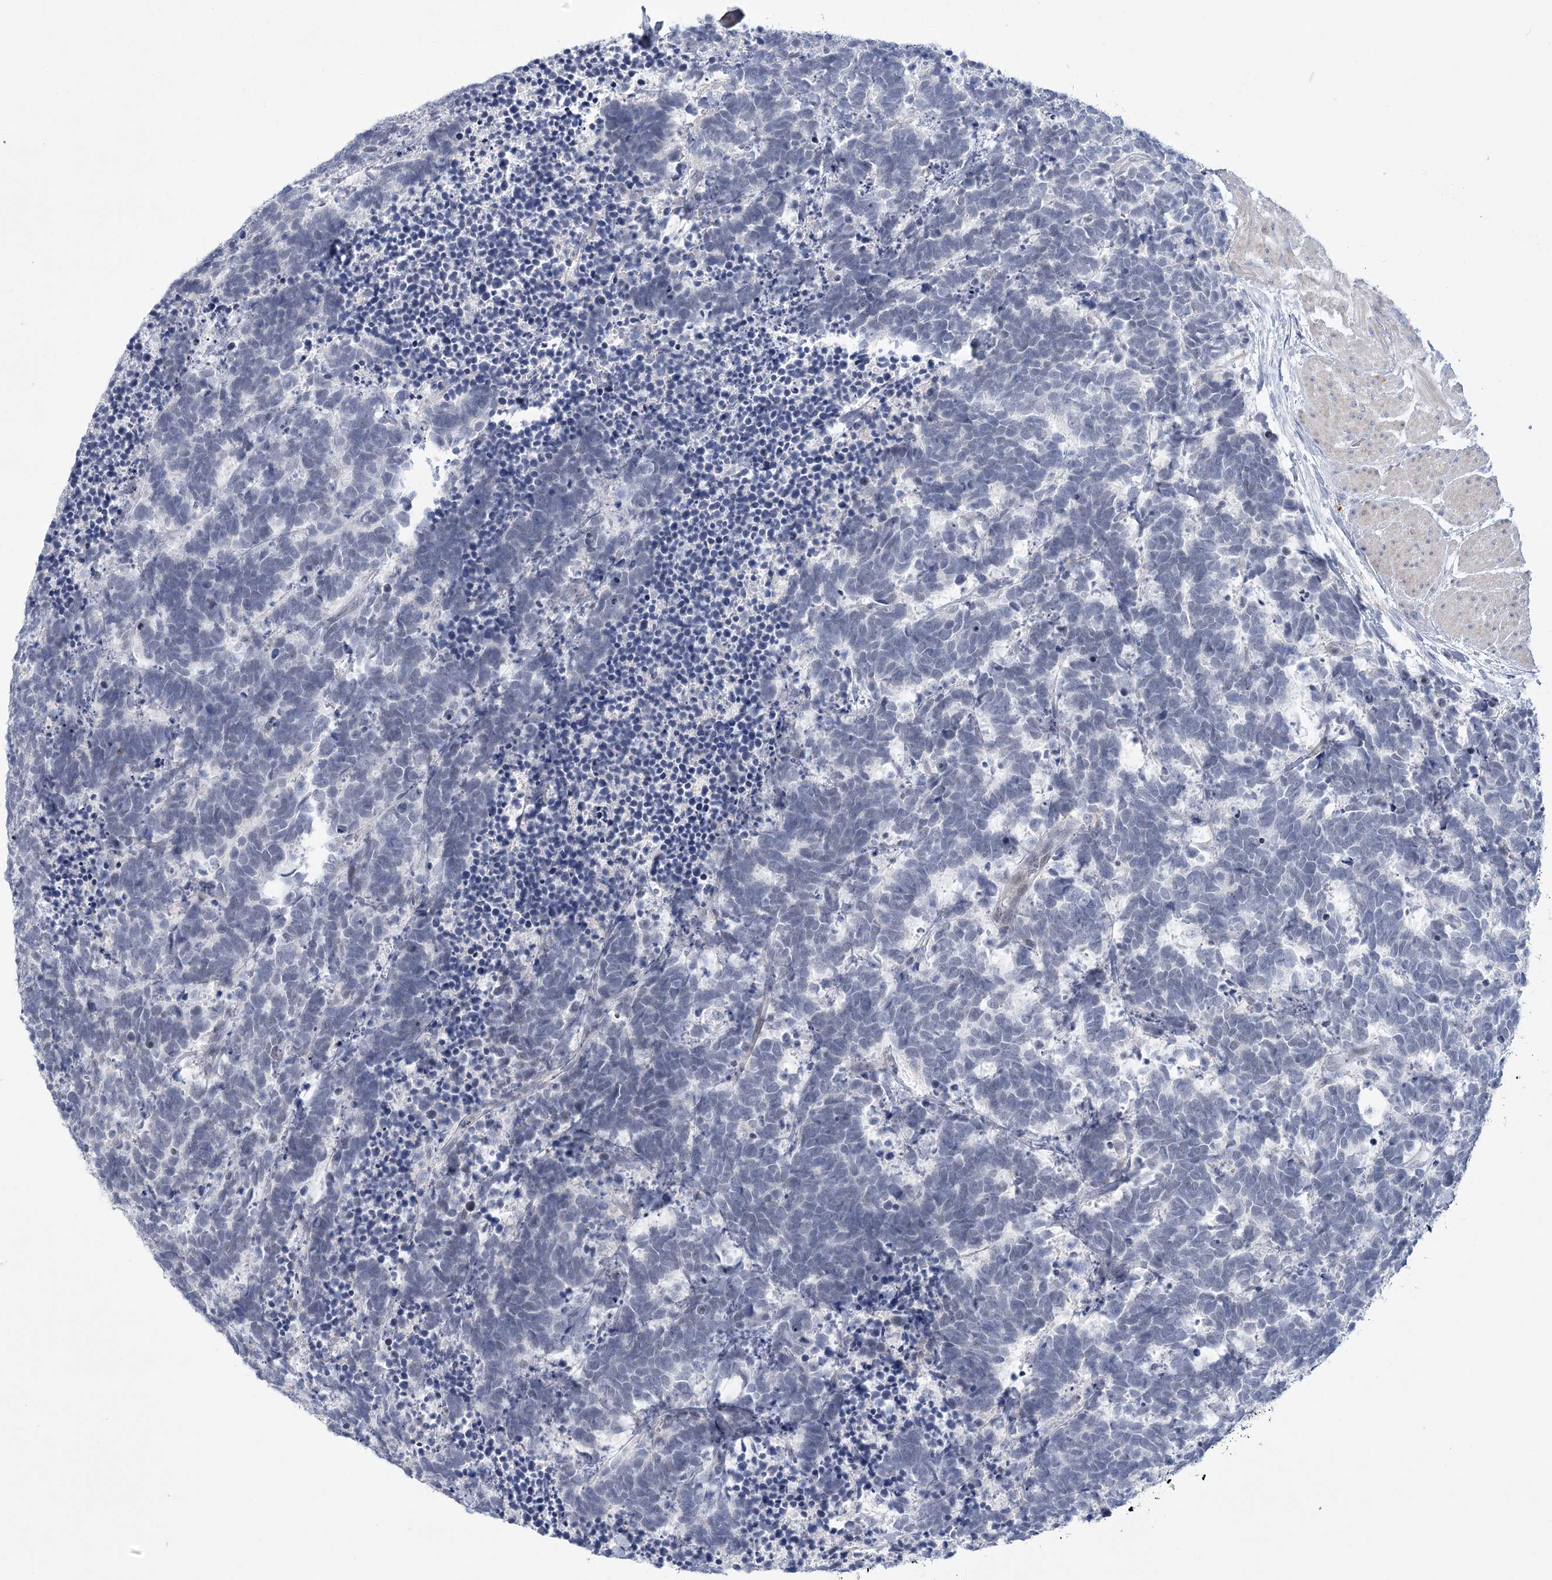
{"staining": {"intensity": "negative", "quantity": "none", "location": "none"}, "tissue": "carcinoid", "cell_type": "Tumor cells", "image_type": "cancer", "snomed": [{"axis": "morphology", "description": "Carcinoma, NOS"}, {"axis": "morphology", "description": "Carcinoid, malignant, NOS"}, {"axis": "topography", "description": "Urinary bladder"}], "caption": "This micrograph is of carcinoma stained with IHC to label a protein in brown with the nuclei are counter-stained blue. There is no positivity in tumor cells.", "gene": "FAM76B", "patient": {"sex": "male", "age": 57}}